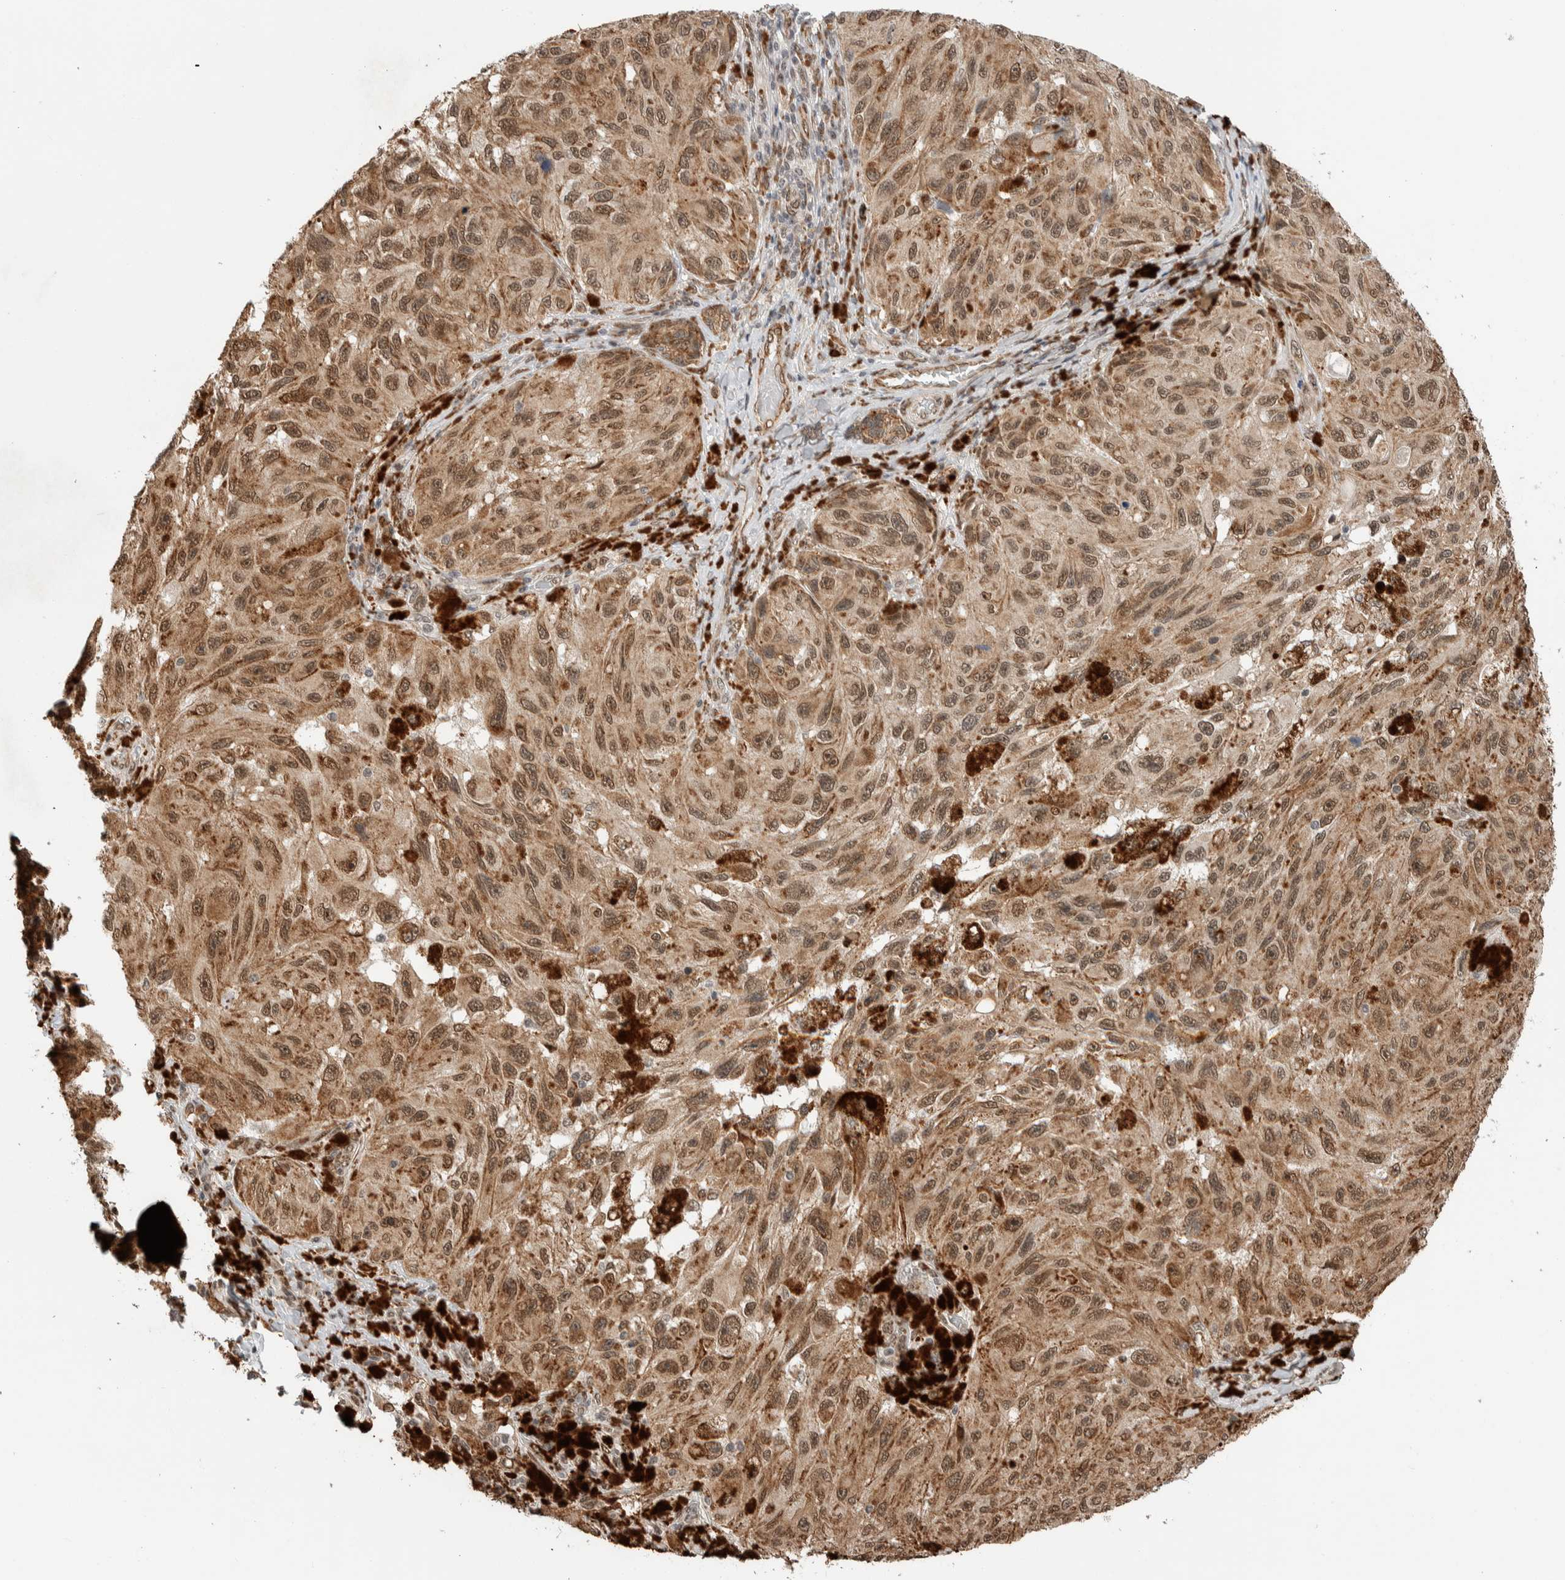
{"staining": {"intensity": "moderate", "quantity": ">75%", "location": "cytoplasmic/membranous,nuclear"}, "tissue": "melanoma", "cell_type": "Tumor cells", "image_type": "cancer", "snomed": [{"axis": "morphology", "description": "Malignant melanoma, NOS"}, {"axis": "topography", "description": "Skin"}], "caption": "Malignant melanoma stained with a protein marker displays moderate staining in tumor cells.", "gene": "TNRC18", "patient": {"sex": "female", "age": 73}}